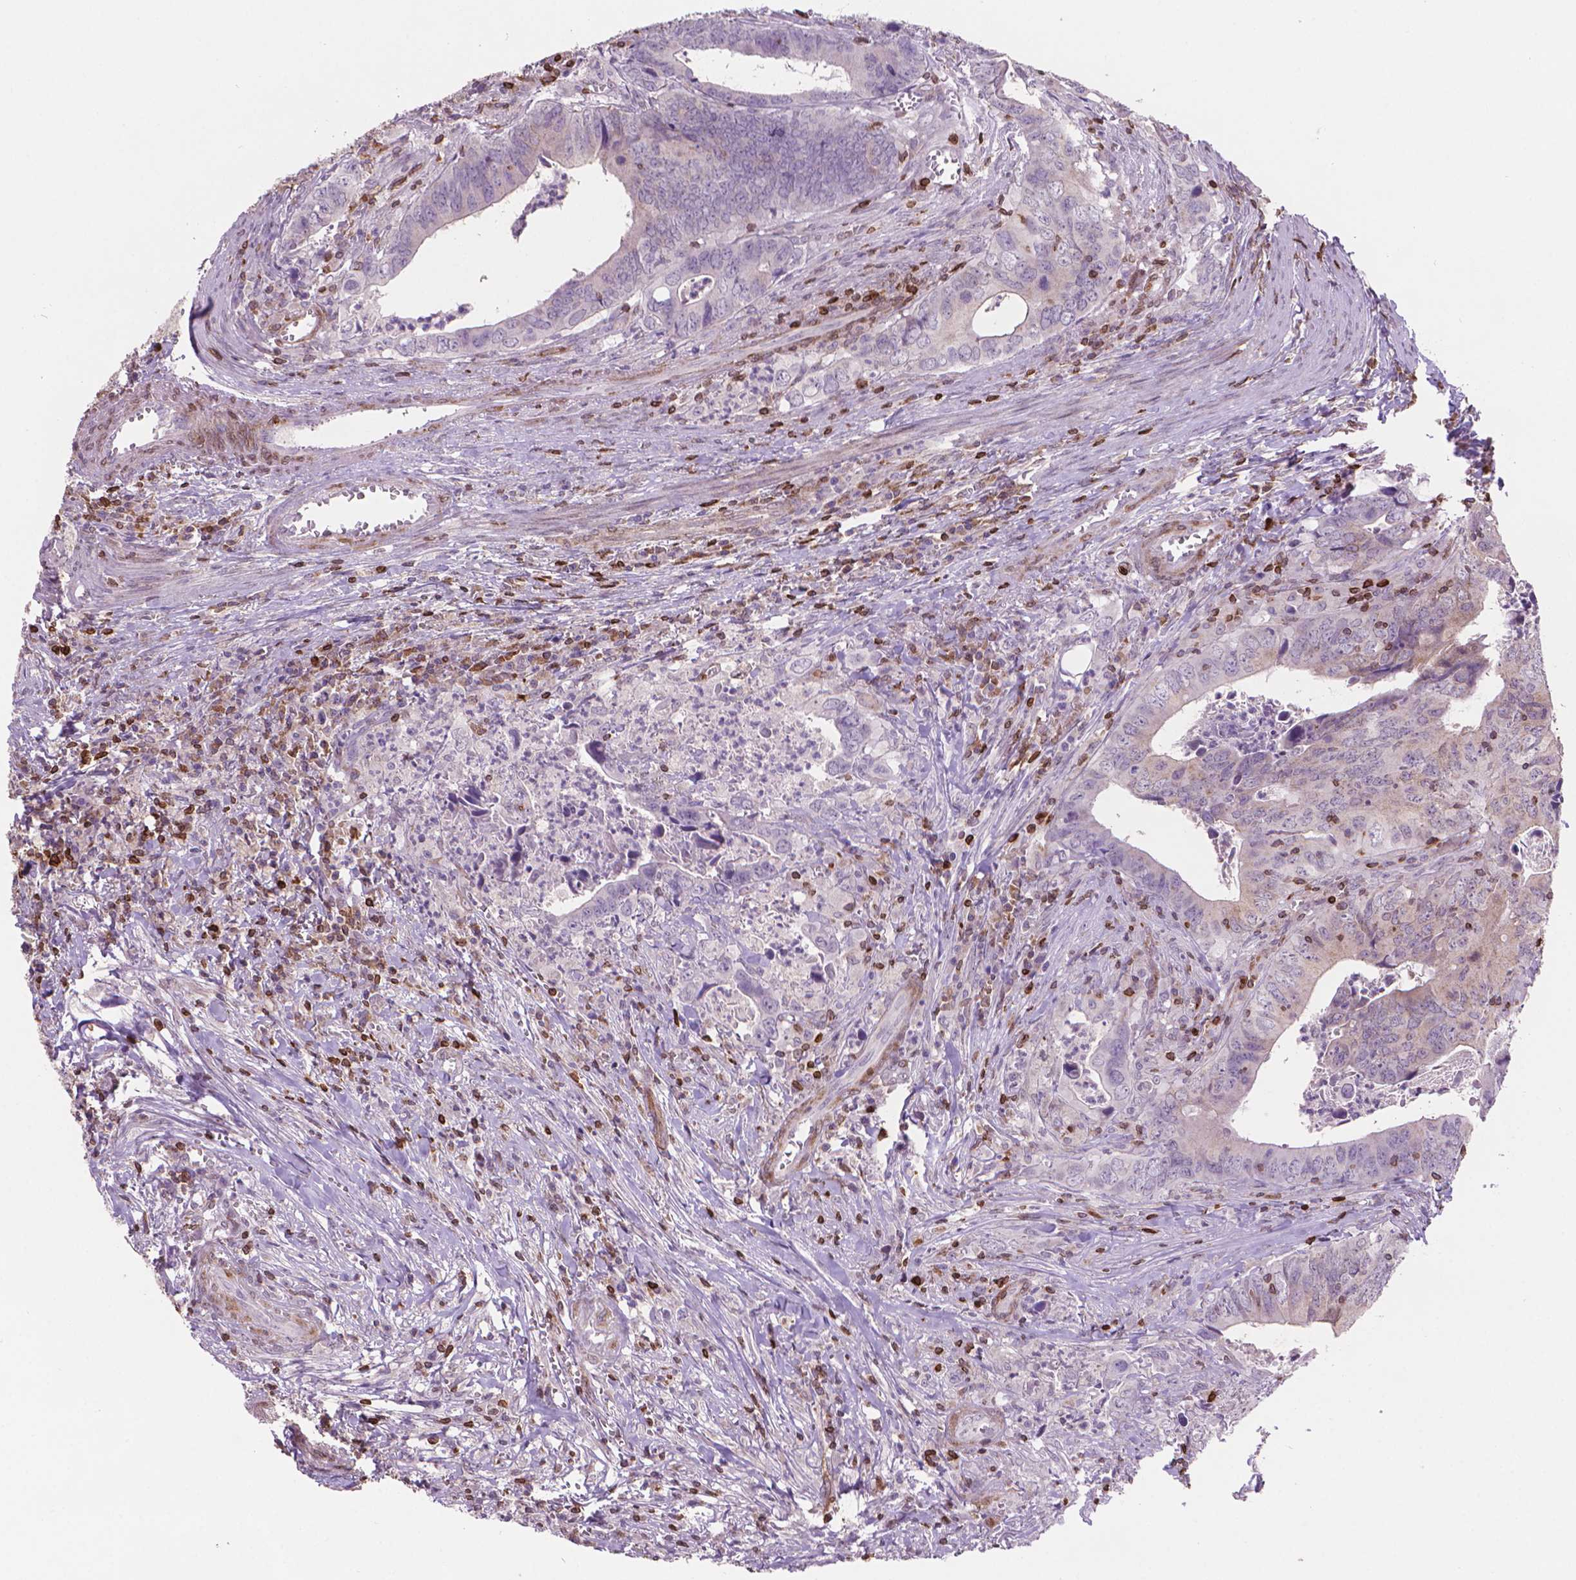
{"staining": {"intensity": "weak", "quantity": "25%-75%", "location": "cytoplasmic/membranous"}, "tissue": "colorectal cancer", "cell_type": "Tumor cells", "image_type": "cancer", "snomed": [{"axis": "morphology", "description": "Adenocarcinoma, NOS"}, {"axis": "topography", "description": "Colon"}], "caption": "Tumor cells show weak cytoplasmic/membranous positivity in approximately 25%-75% of cells in colorectal adenocarcinoma.", "gene": "BCL2", "patient": {"sex": "female", "age": 82}}